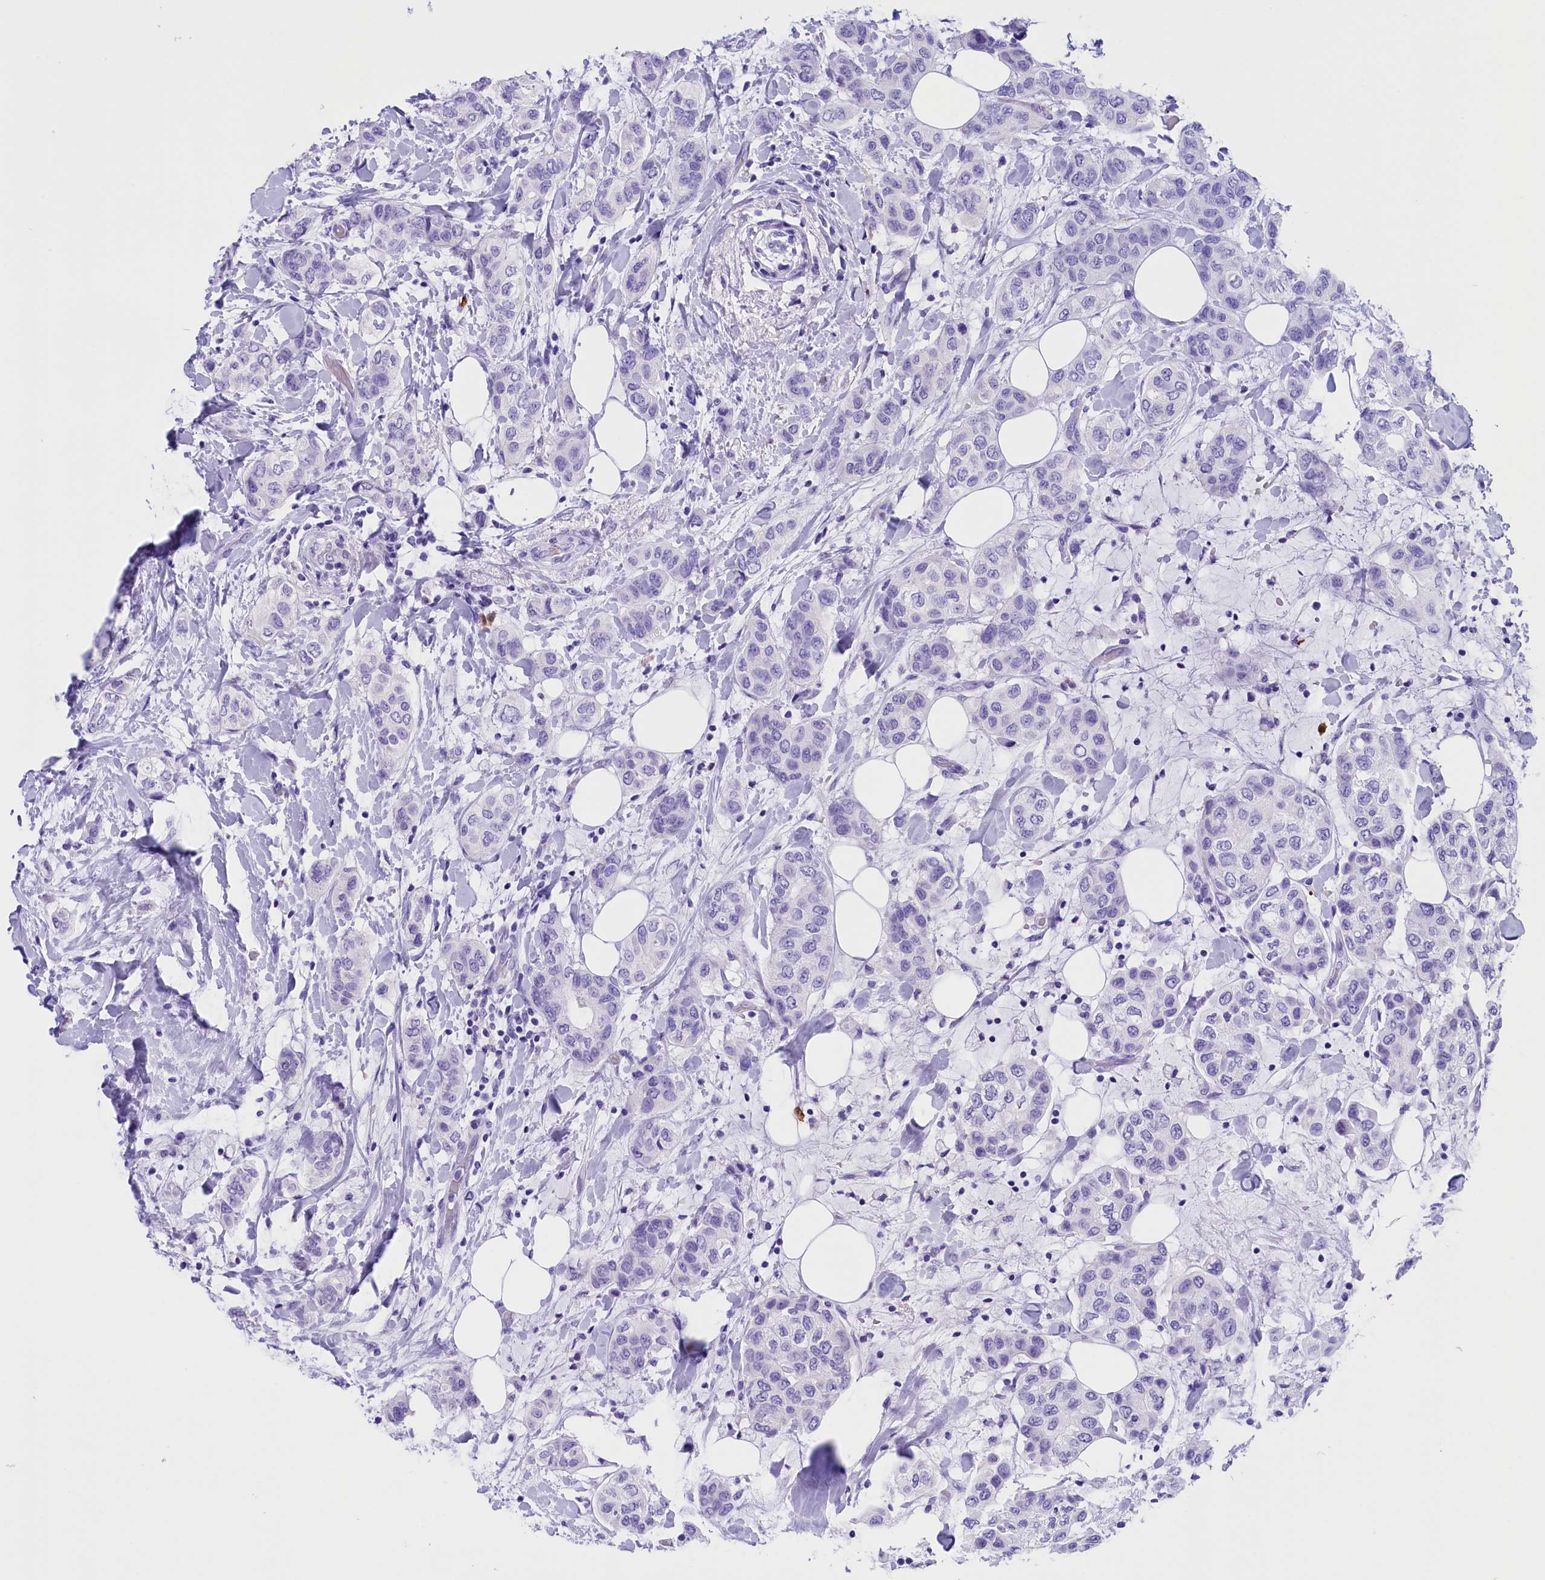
{"staining": {"intensity": "negative", "quantity": "none", "location": "none"}, "tissue": "breast cancer", "cell_type": "Tumor cells", "image_type": "cancer", "snomed": [{"axis": "morphology", "description": "Lobular carcinoma"}, {"axis": "topography", "description": "Breast"}], "caption": "Micrograph shows no protein expression in tumor cells of breast cancer tissue. Nuclei are stained in blue.", "gene": "CLC", "patient": {"sex": "female", "age": 51}}